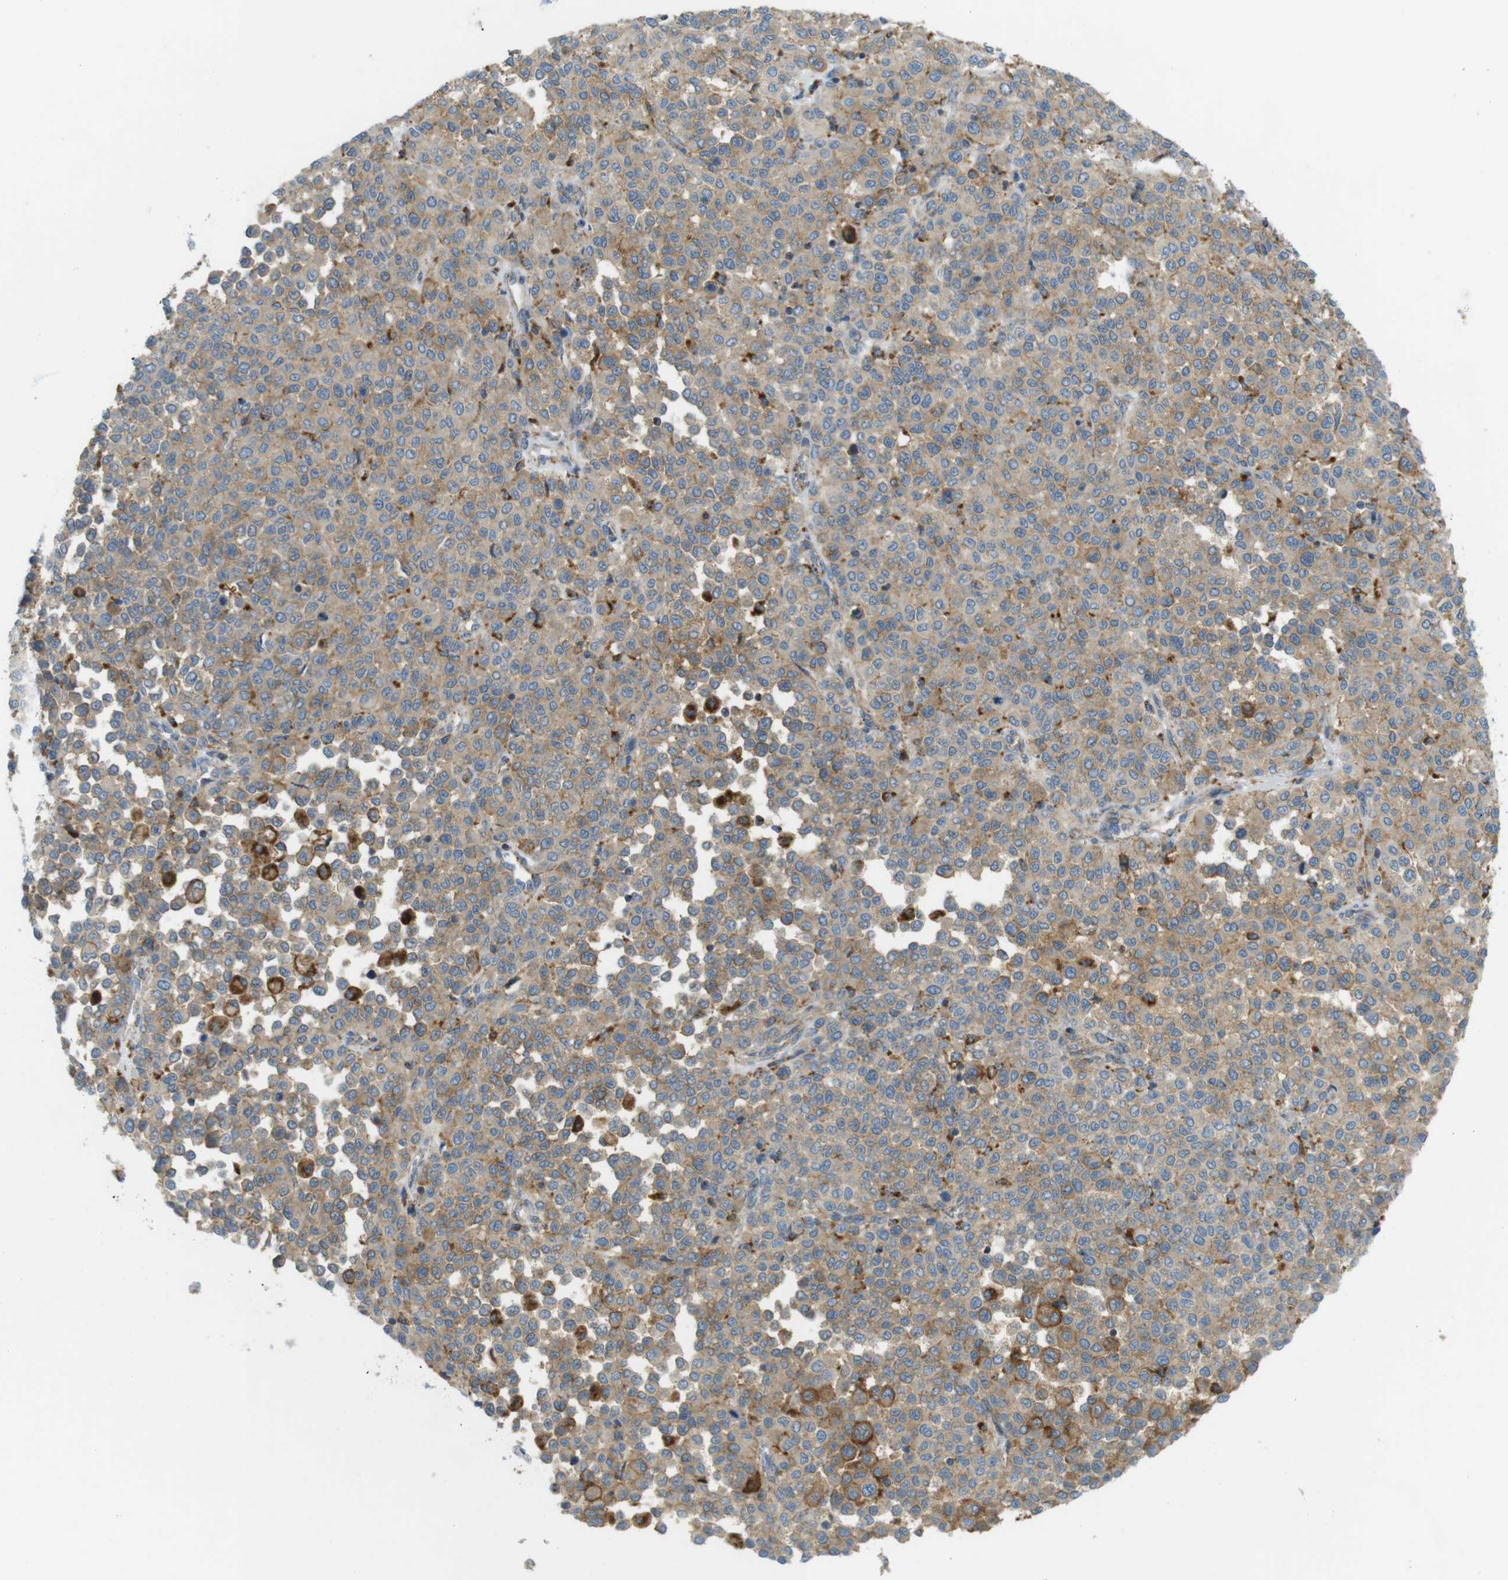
{"staining": {"intensity": "weak", "quantity": ">75%", "location": "cytoplasmic/membranous"}, "tissue": "melanoma", "cell_type": "Tumor cells", "image_type": "cancer", "snomed": [{"axis": "morphology", "description": "Malignant melanoma, Metastatic site"}, {"axis": "topography", "description": "Pancreas"}], "caption": "IHC image of melanoma stained for a protein (brown), which reveals low levels of weak cytoplasmic/membranous staining in about >75% of tumor cells.", "gene": "LAMP1", "patient": {"sex": "female", "age": 30}}